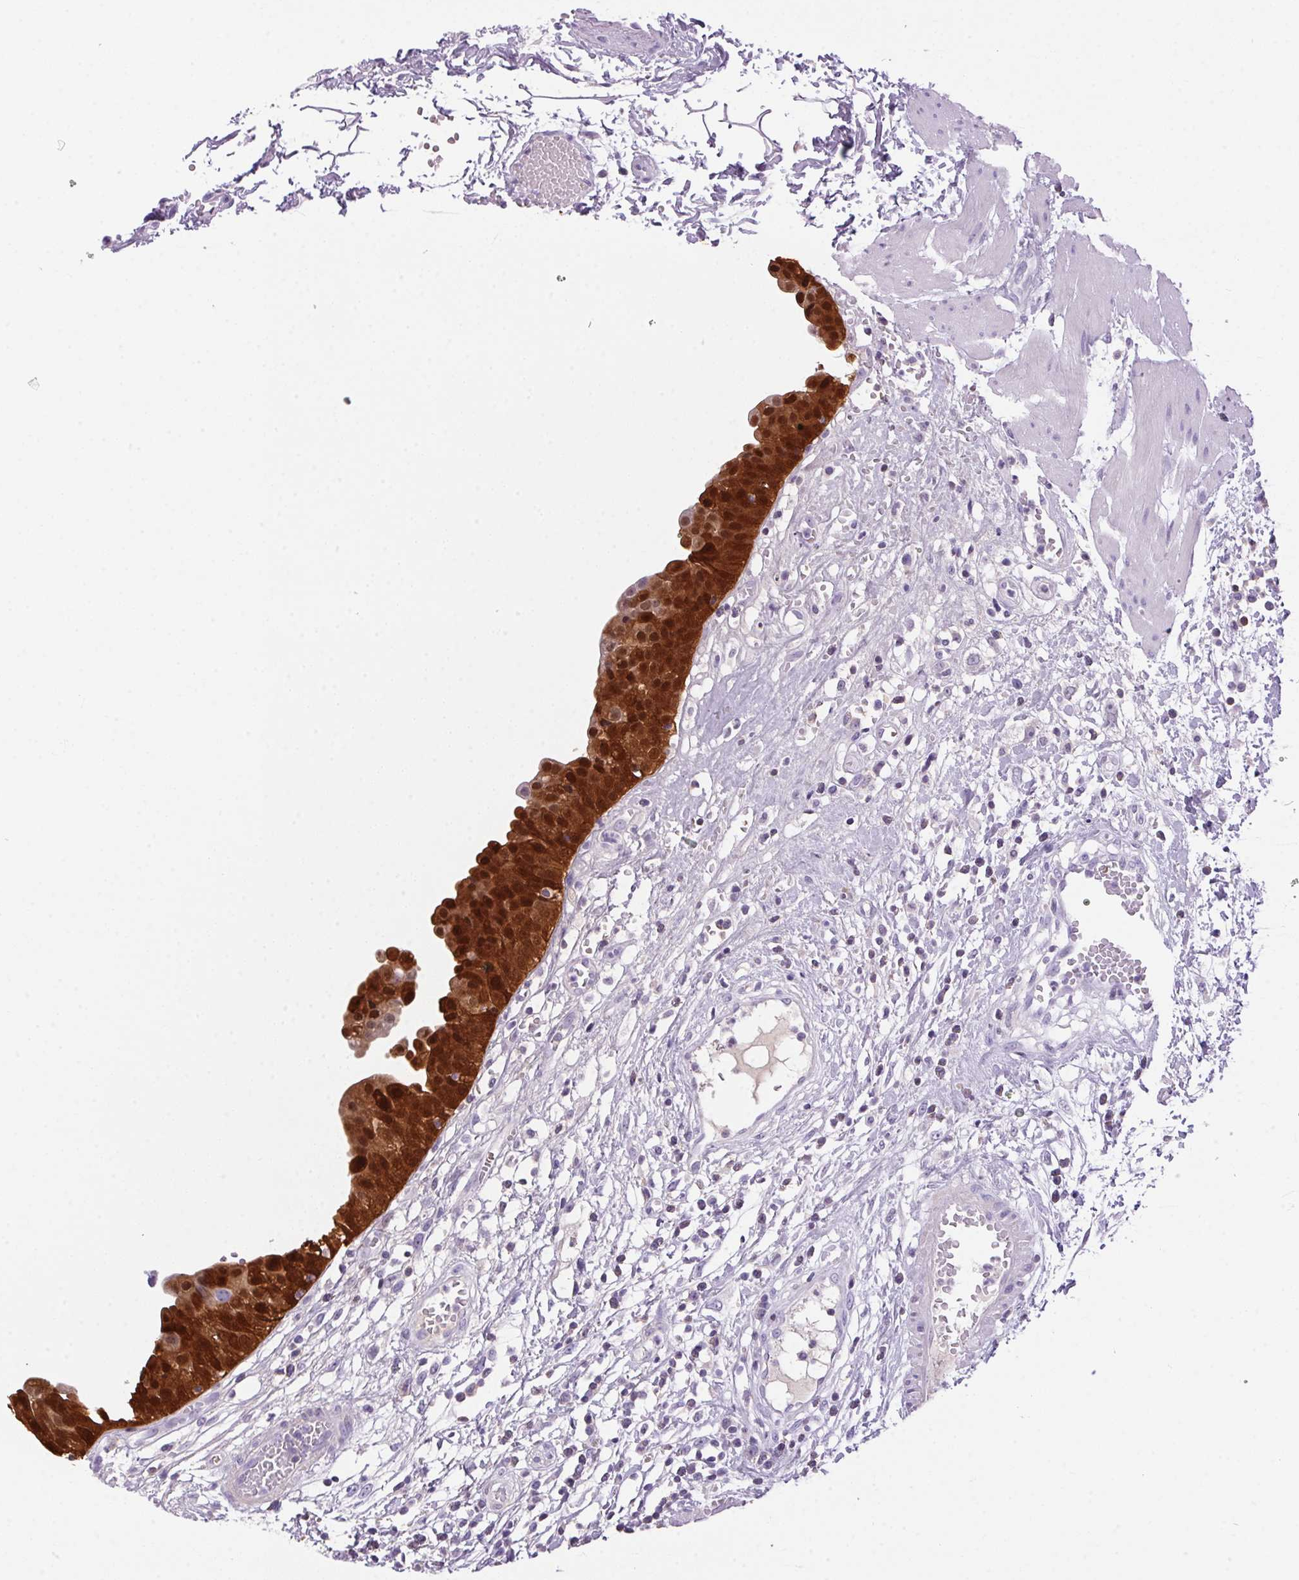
{"staining": {"intensity": "strong", "quantity": "25%-75%", "location": "cytoplasmic/membranous,nuclear"}, "tissue": "urinary bladder", "cell_type": "Urothelial cells", "image_type": "normal", "snomed": [{"axis": "morphology", "description": "Normal tissue, NOS"}, {"axis": "topography", "description": "Urinary bladder"}], "caption": "Urinary bladder stained with a brown dye shows strong cytoplasmic/membranous,nuclear positive positivity in approximately 25%-75% of urothelial cells.", "gene": "S100A2", "patient": {"sex": "male", "age": 64}}